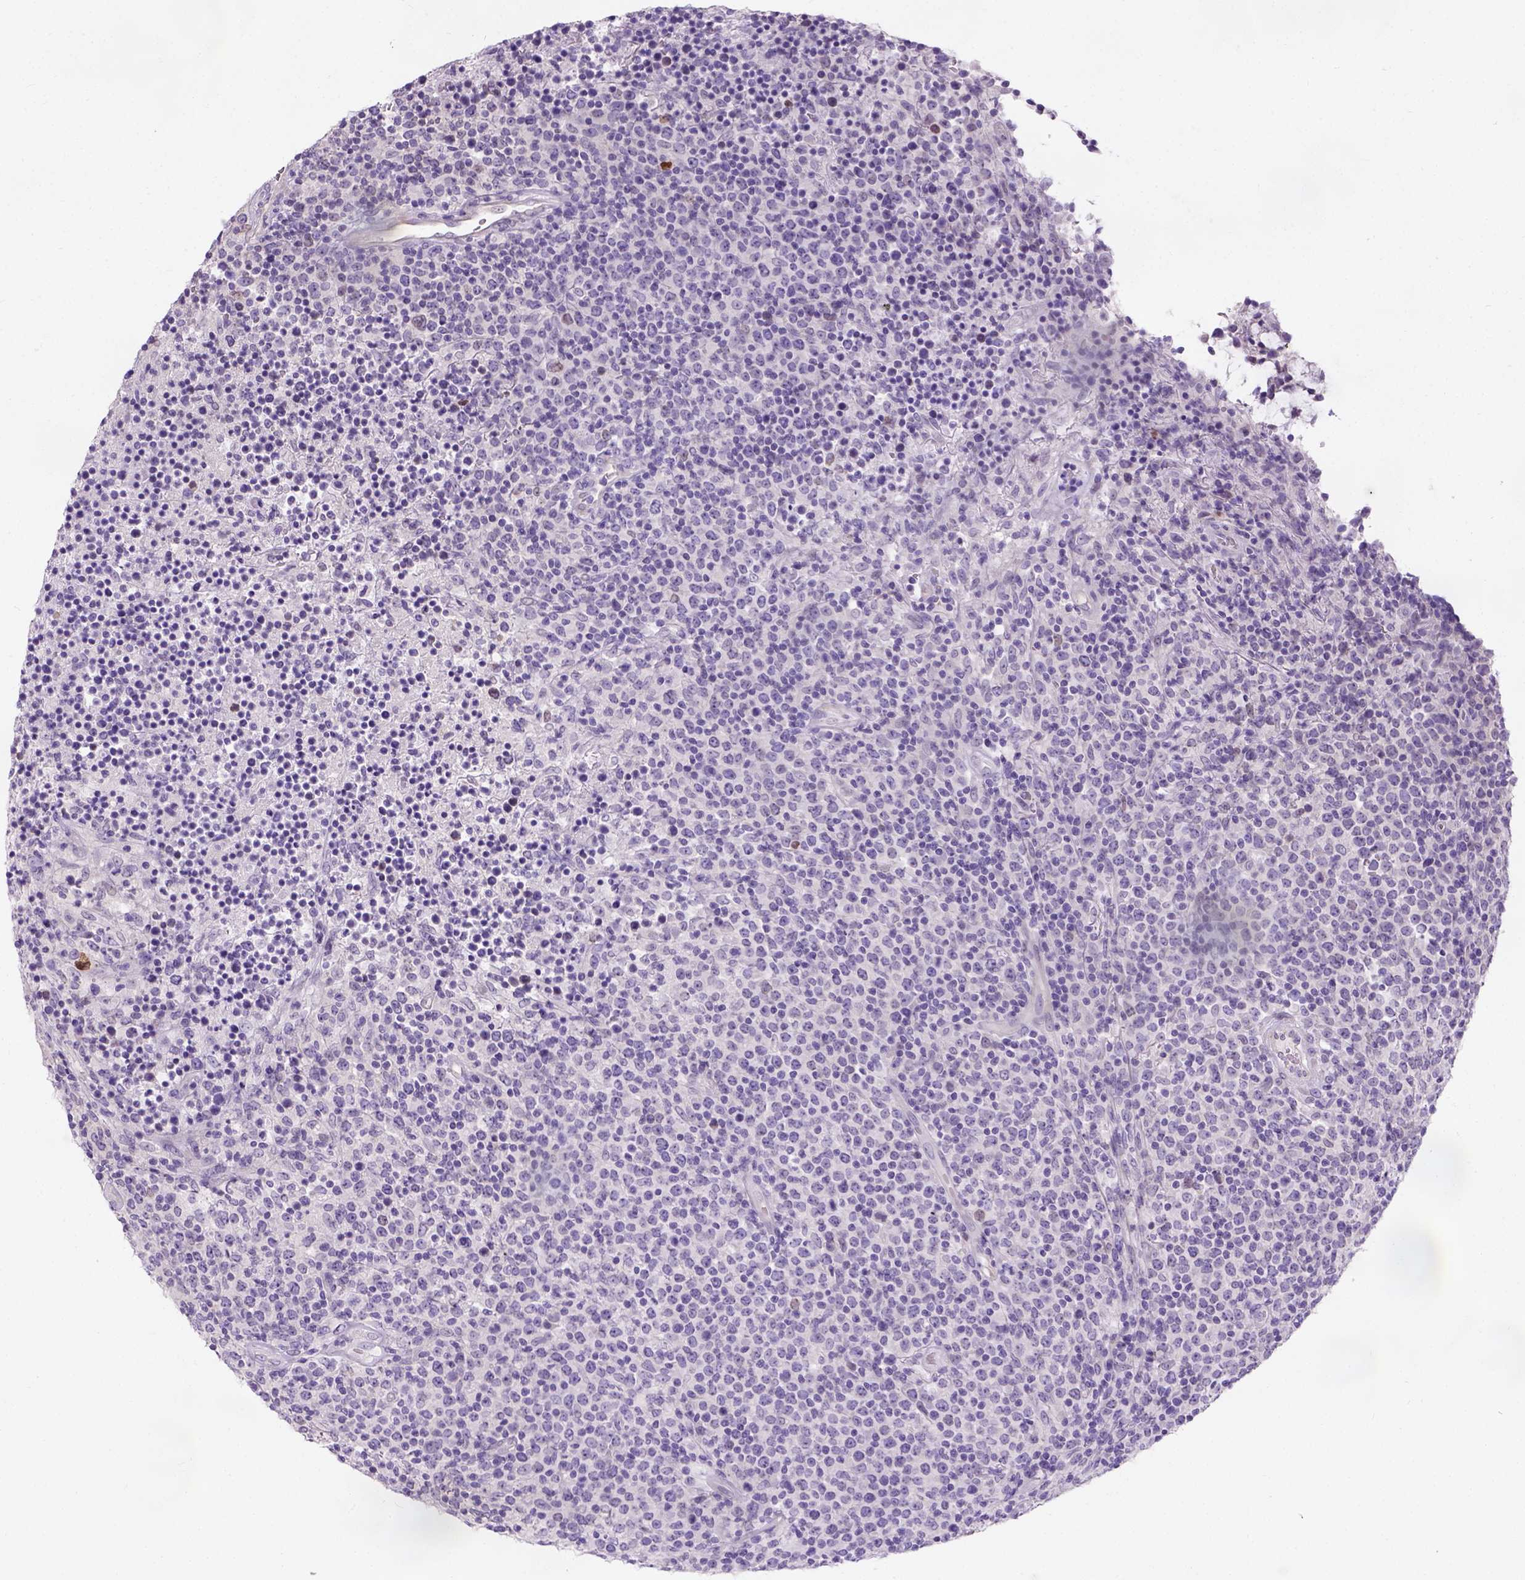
{"staining": {"intensity": "negative", "quantity": "none", "location": "none"}, "tissue": "lymphoma", "cell_type": "Tumor cells", "image_type": "cancer", "snomed": [{"axis": "morphology", "description": "Malignant lymphoma, non-Hodgkin's type, High grade"}, {"axis": "topography", "description": "Lung"}], "caption": "Immunohistochemistry of lymphoma shows no positivity in tumor cells.", "gene": "C20orf144", "patient": {"sex": "male", "age": 79}}